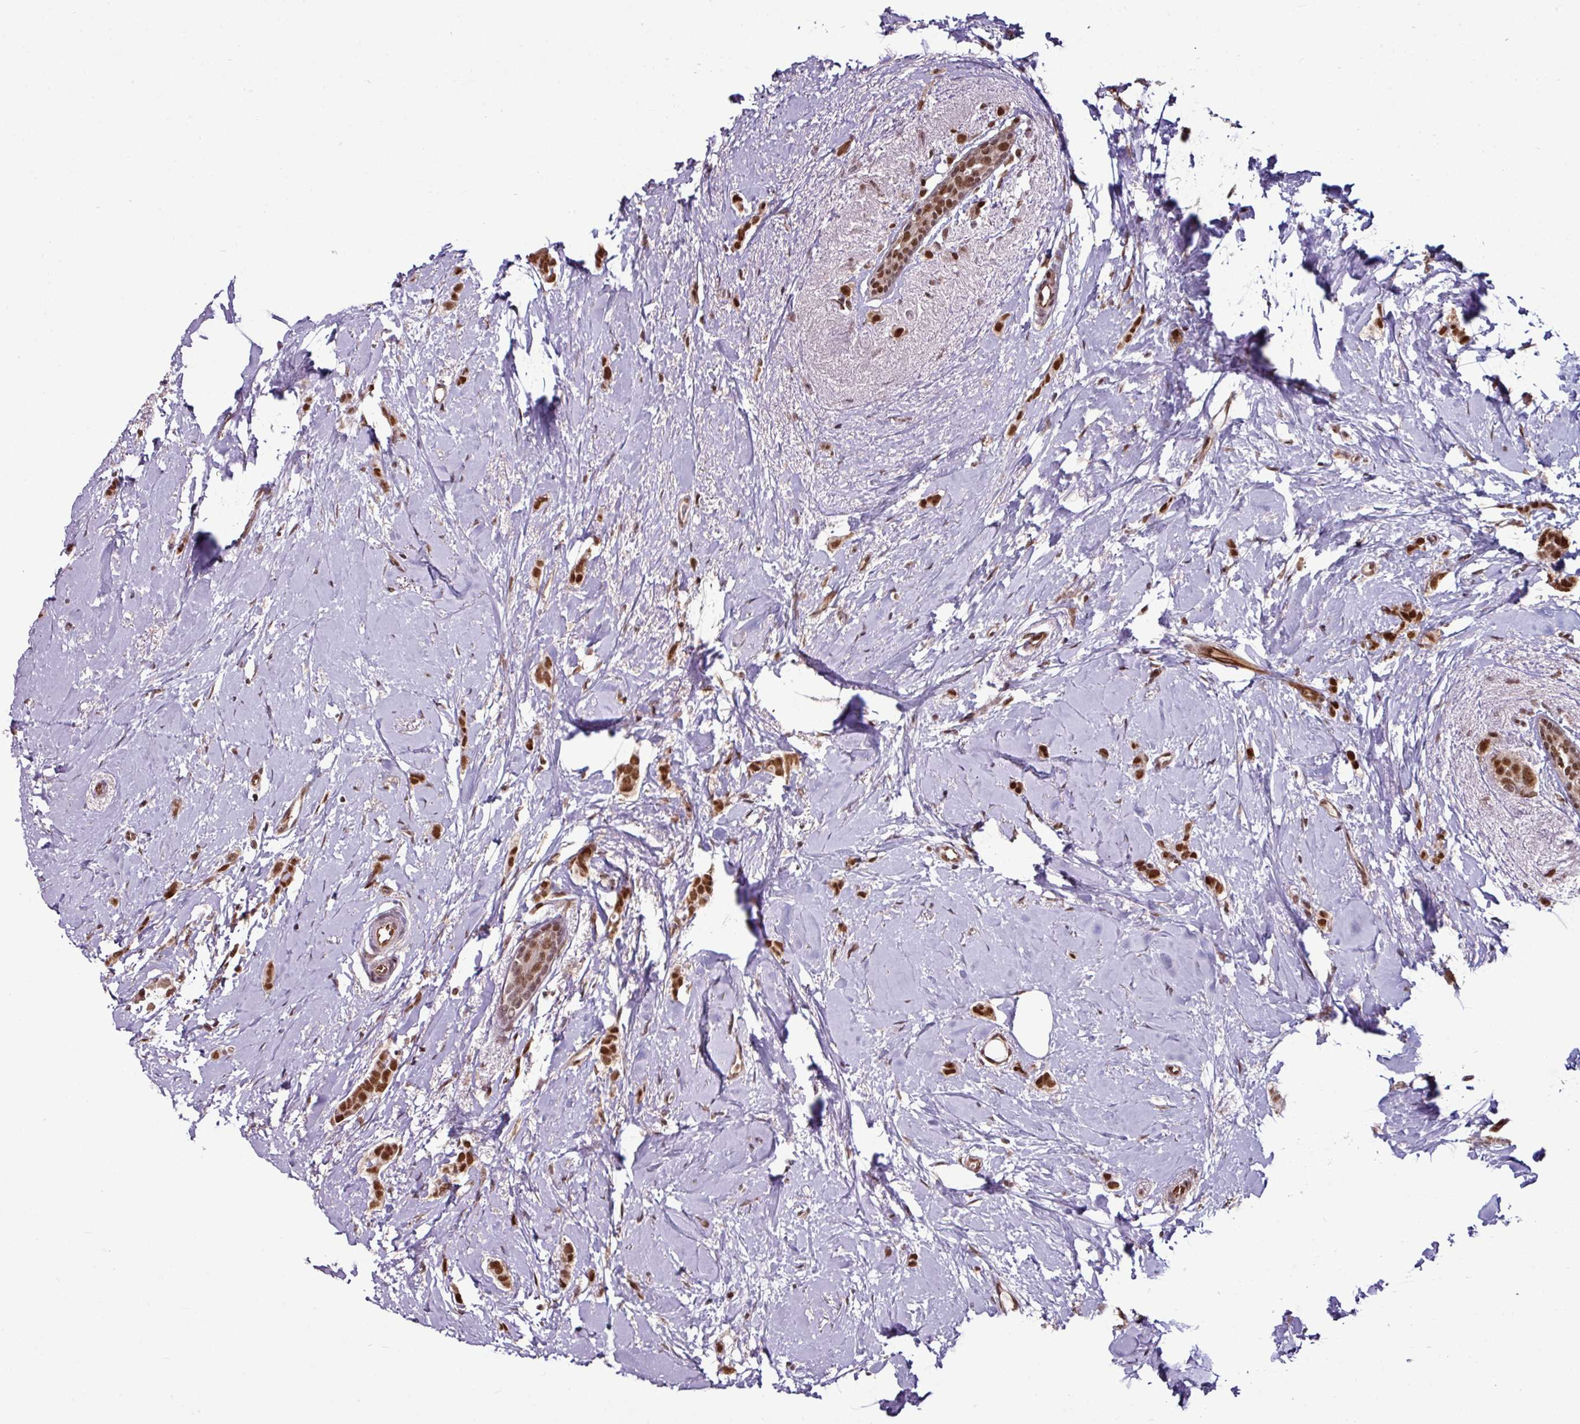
{"staining": {"intensity": "strong", "quantity": ">75%", "location": "nuclear"}, "tissue": "breast cancer", "cell_type": "Tumor cells", "image_type": "cancer", "snomed": [{"axis": "morphology", "description": "Duct carcinoma"}, {"axis": "topography", "description": "Breast"}], "caption": "Immunohistochemistry of human breast infiltrating ductal carcinoma demonstrates high levels of strong nuclear staining in about >75% of tumor cells.", "gene": "MORF4L2", "patient": {"sex": "female", "age": 72}}